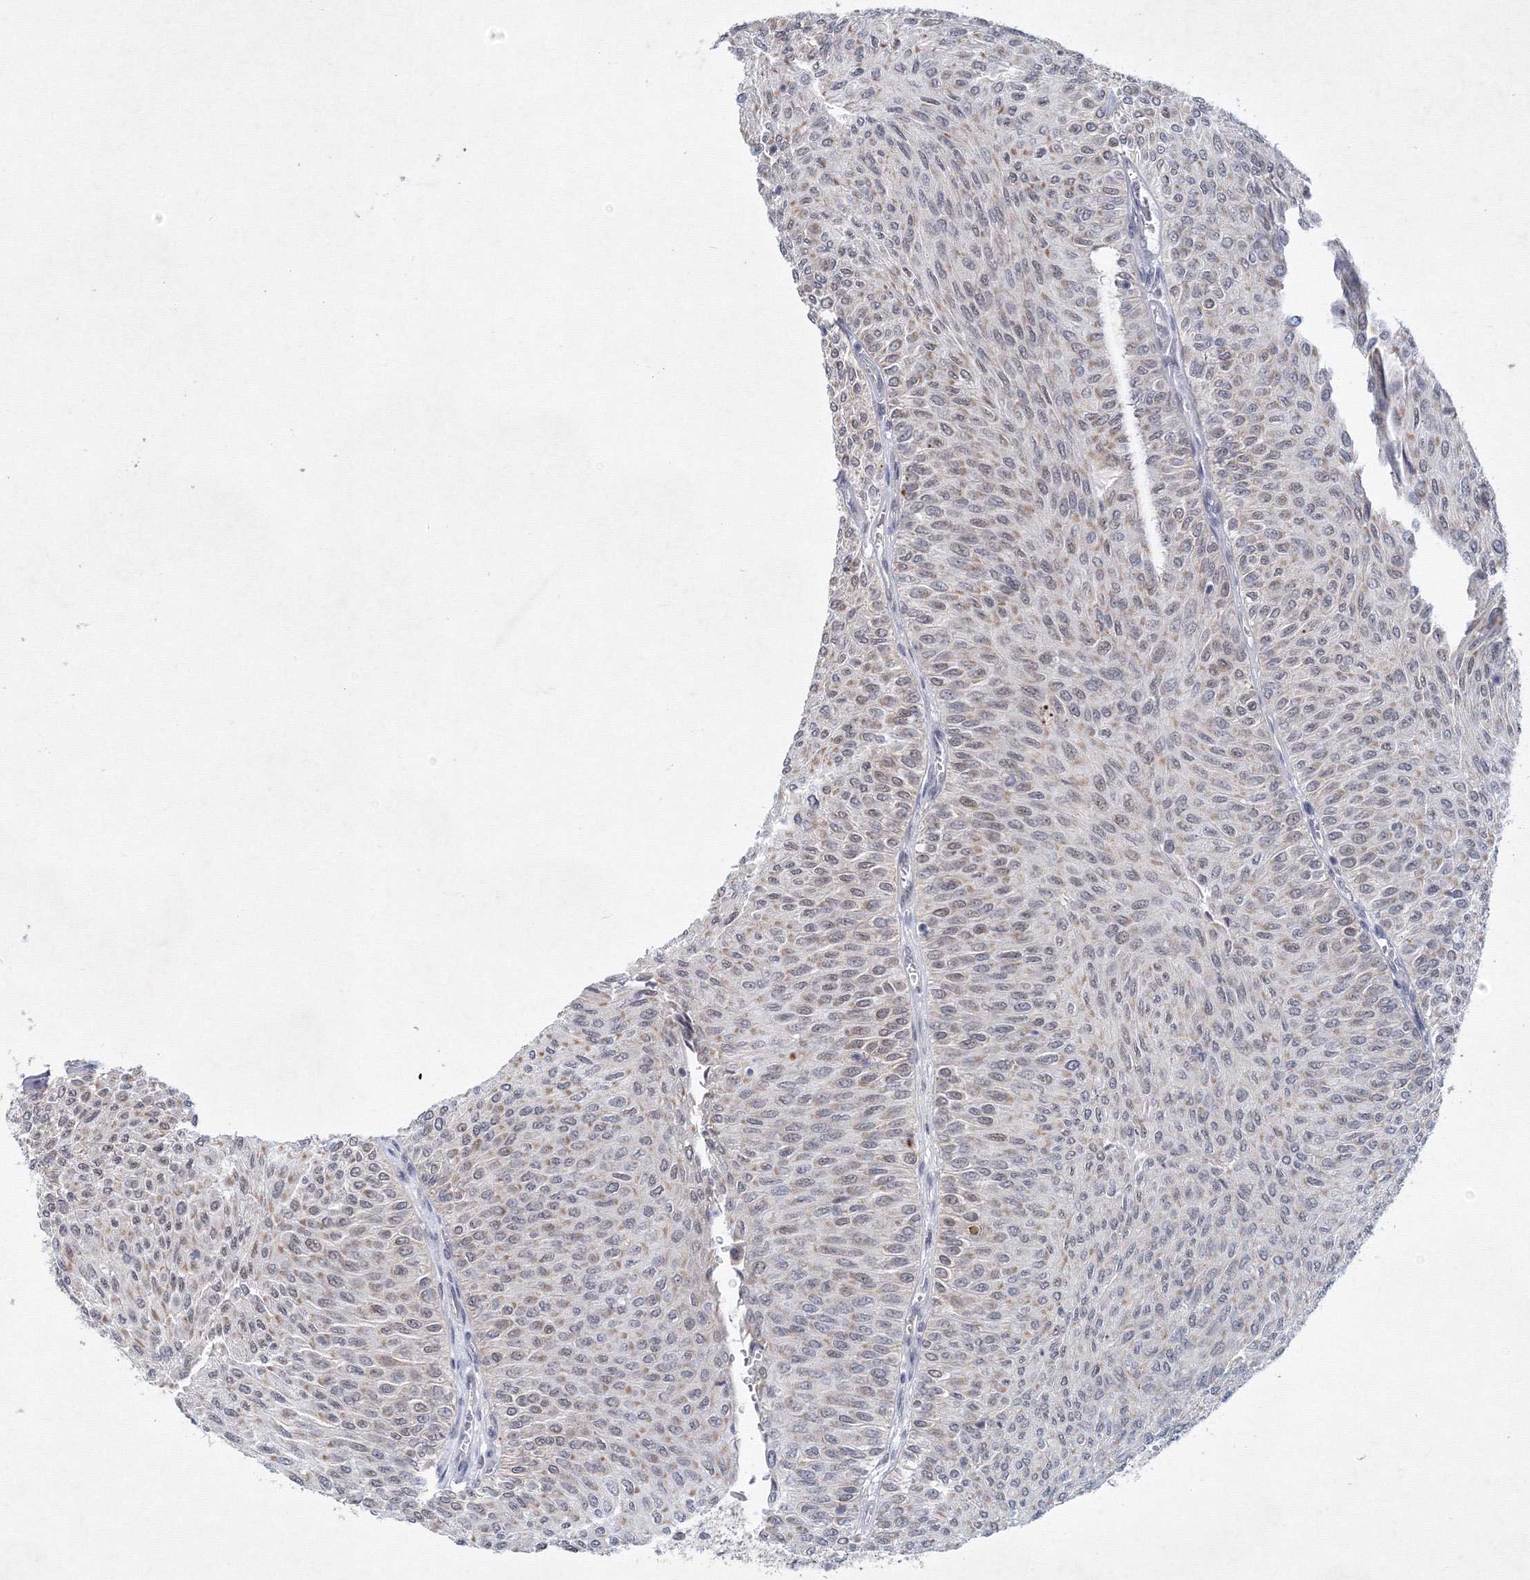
{"staining": {"intensity": "weak", "quantity": "25%-75%", "location": "cytoplasmic/membranous,nuclear"}, "tissue": "urothelial cancer", "cell_type": "Tumor cells", "image_type": "cancer", "snomed": [{"axis": "morphology", "description": "Urothelial carcinoma, Low grade"}, {"axis": "topography", "description": "Urinary bladder"}], "caption": "This is an image of IHC staining of urothelial carcinoma (low-grade), which shows weak staining in the cytoplasmic/membranous and nuclear of tumor cells.", "gene": "SF3B6", "patient": {"sex": "male", "age": 78}}